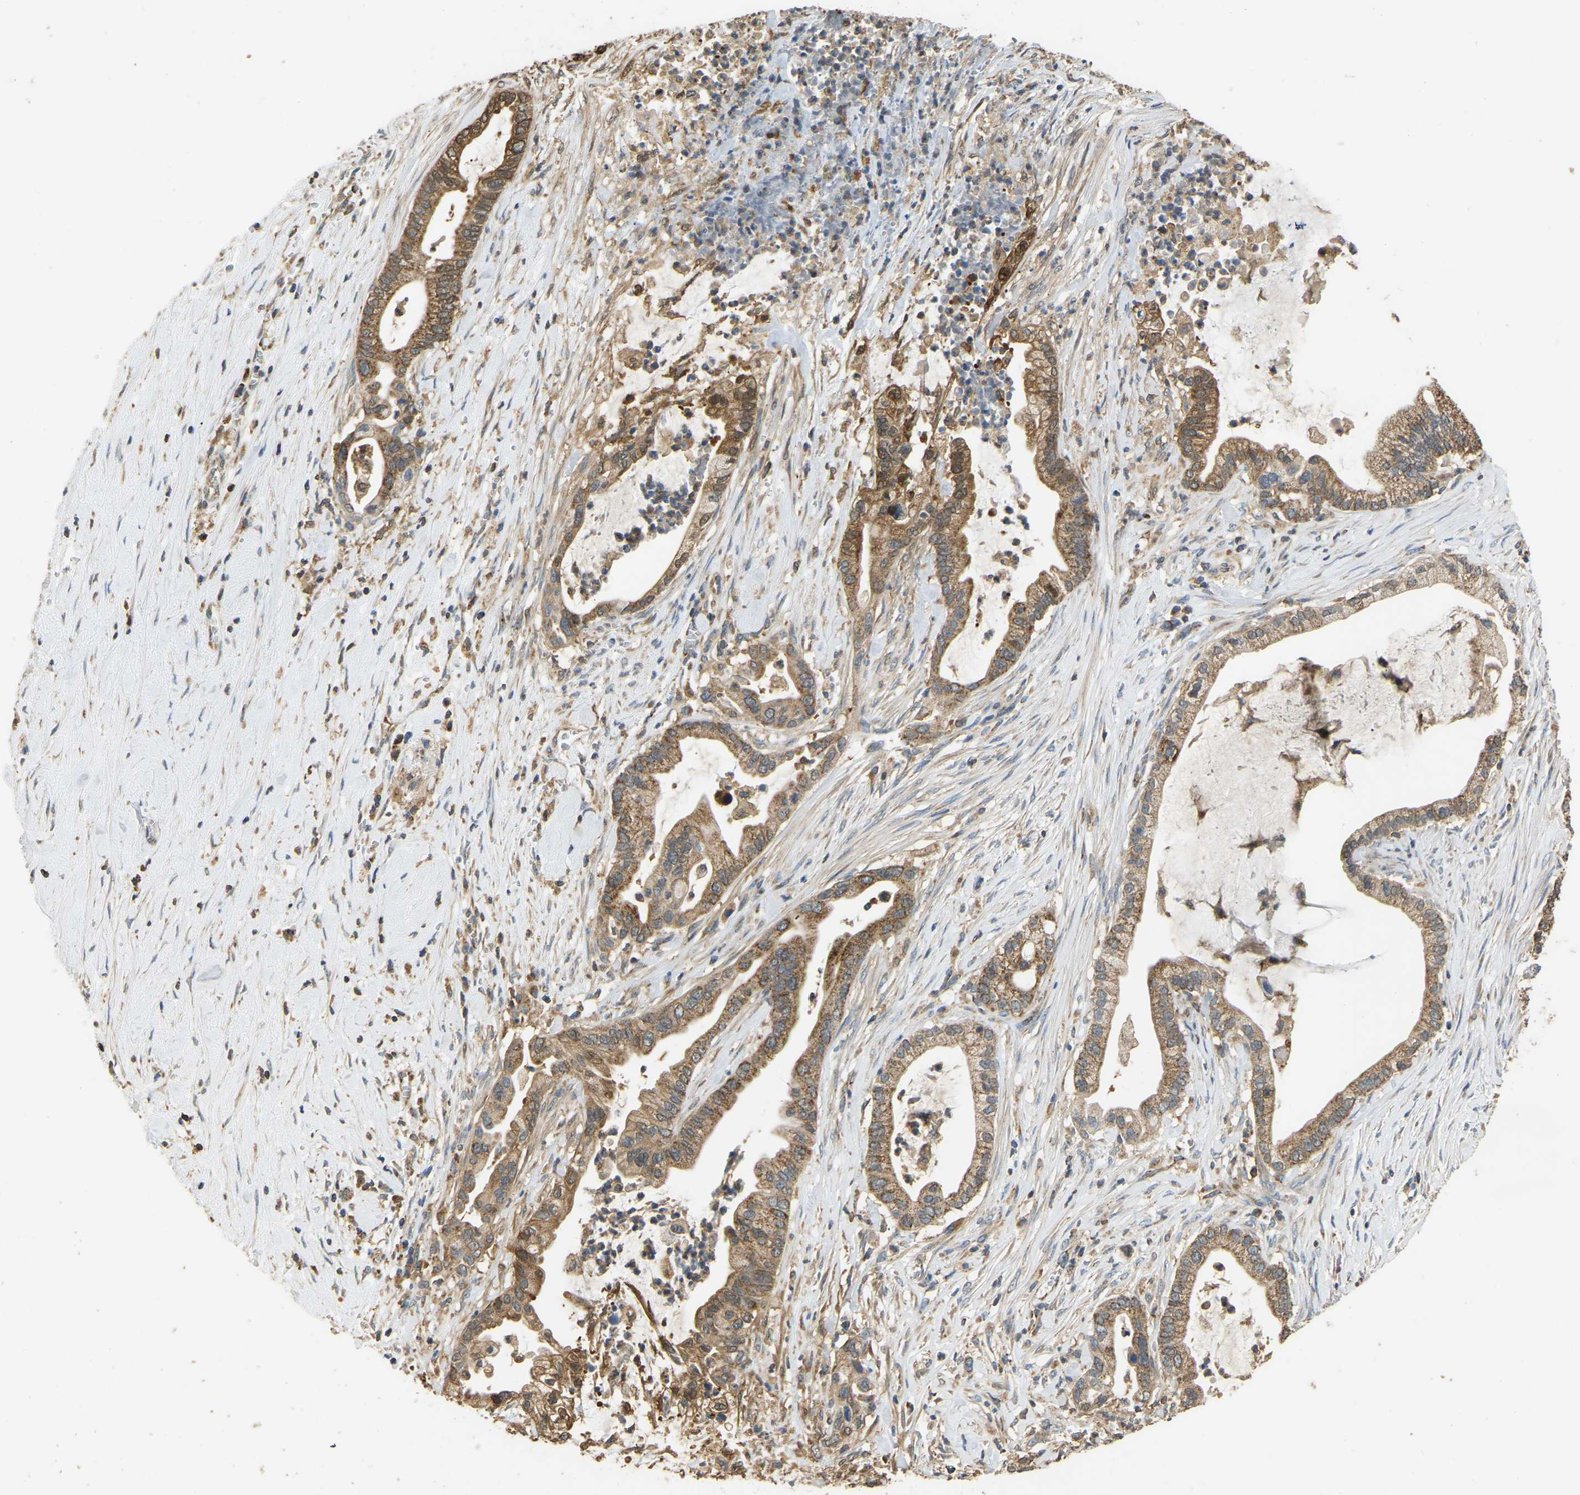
{"staining": {"intensity": "moderate", "quantity": ">75%", "location": "cytoplasmic/membranous"}, "tissue": "pancreatic cancer", "cell_type": "Tumor cells", "image_type": "cancer", "snomed": [{"axis": "morphology", "description": "Adenocarcinoma, NOS"}, {"axis": "topography", "description": "Pancreas"}], "caption": "High-magnification brightfield microscopy of adenocarcinoma (pancreatic) stained with DAB (brown) and counterstained with hematoxylin (blue). tumor cells exhibit moderate cytoplasmic/membranous positivity is appreciated in approximately>75% of cells. The protein of interest is shown in brown color, while the nuclei are stained blue.", "gene": "TUFM", "patient": {"sex": "male", "age": 69}}